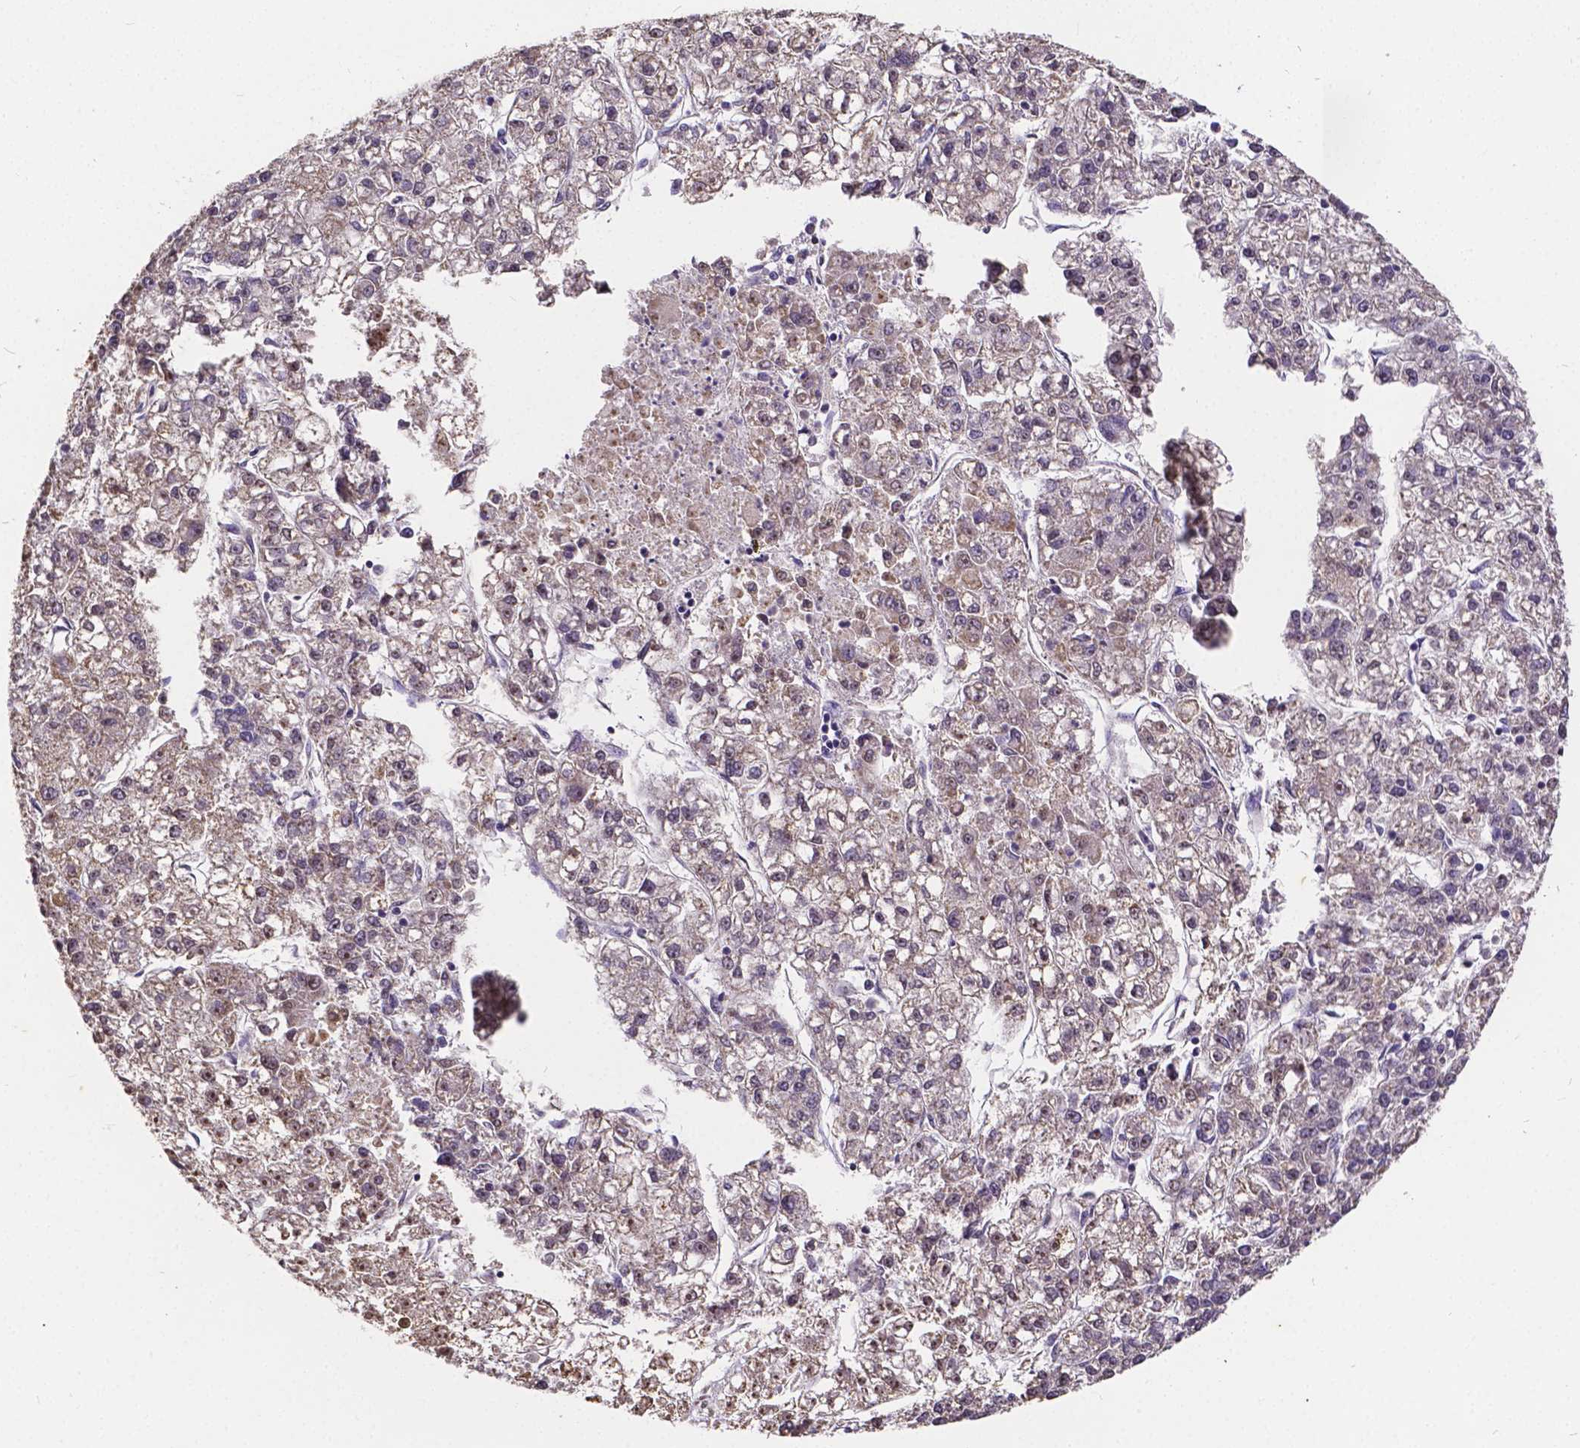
{"staining": {"intensity": "weak", "quantity": "25%-75%", "location": "cytoplasmic/membranous,nuclear"}, "tissue": "liver cancer", "cell_type": "Tumor cells", "image_type": "cancer", "snomed": [{"axis": "morphology", "description": "Carcinoma, Hepatocellular, NOS"}, {"axis": "topography", "description": "Liver"}], "caption": "A micrograph of human hepatocellular carcinoma (liver) stained for a protein demonstrates weak cytoplasmic/membranous and nuclear brown staining in tumor cells. (Brightfield microscopy of DAB IHC at high magnification).", "gene": "CTNNA2", "patient": {"sex": "male", "age": 56}}